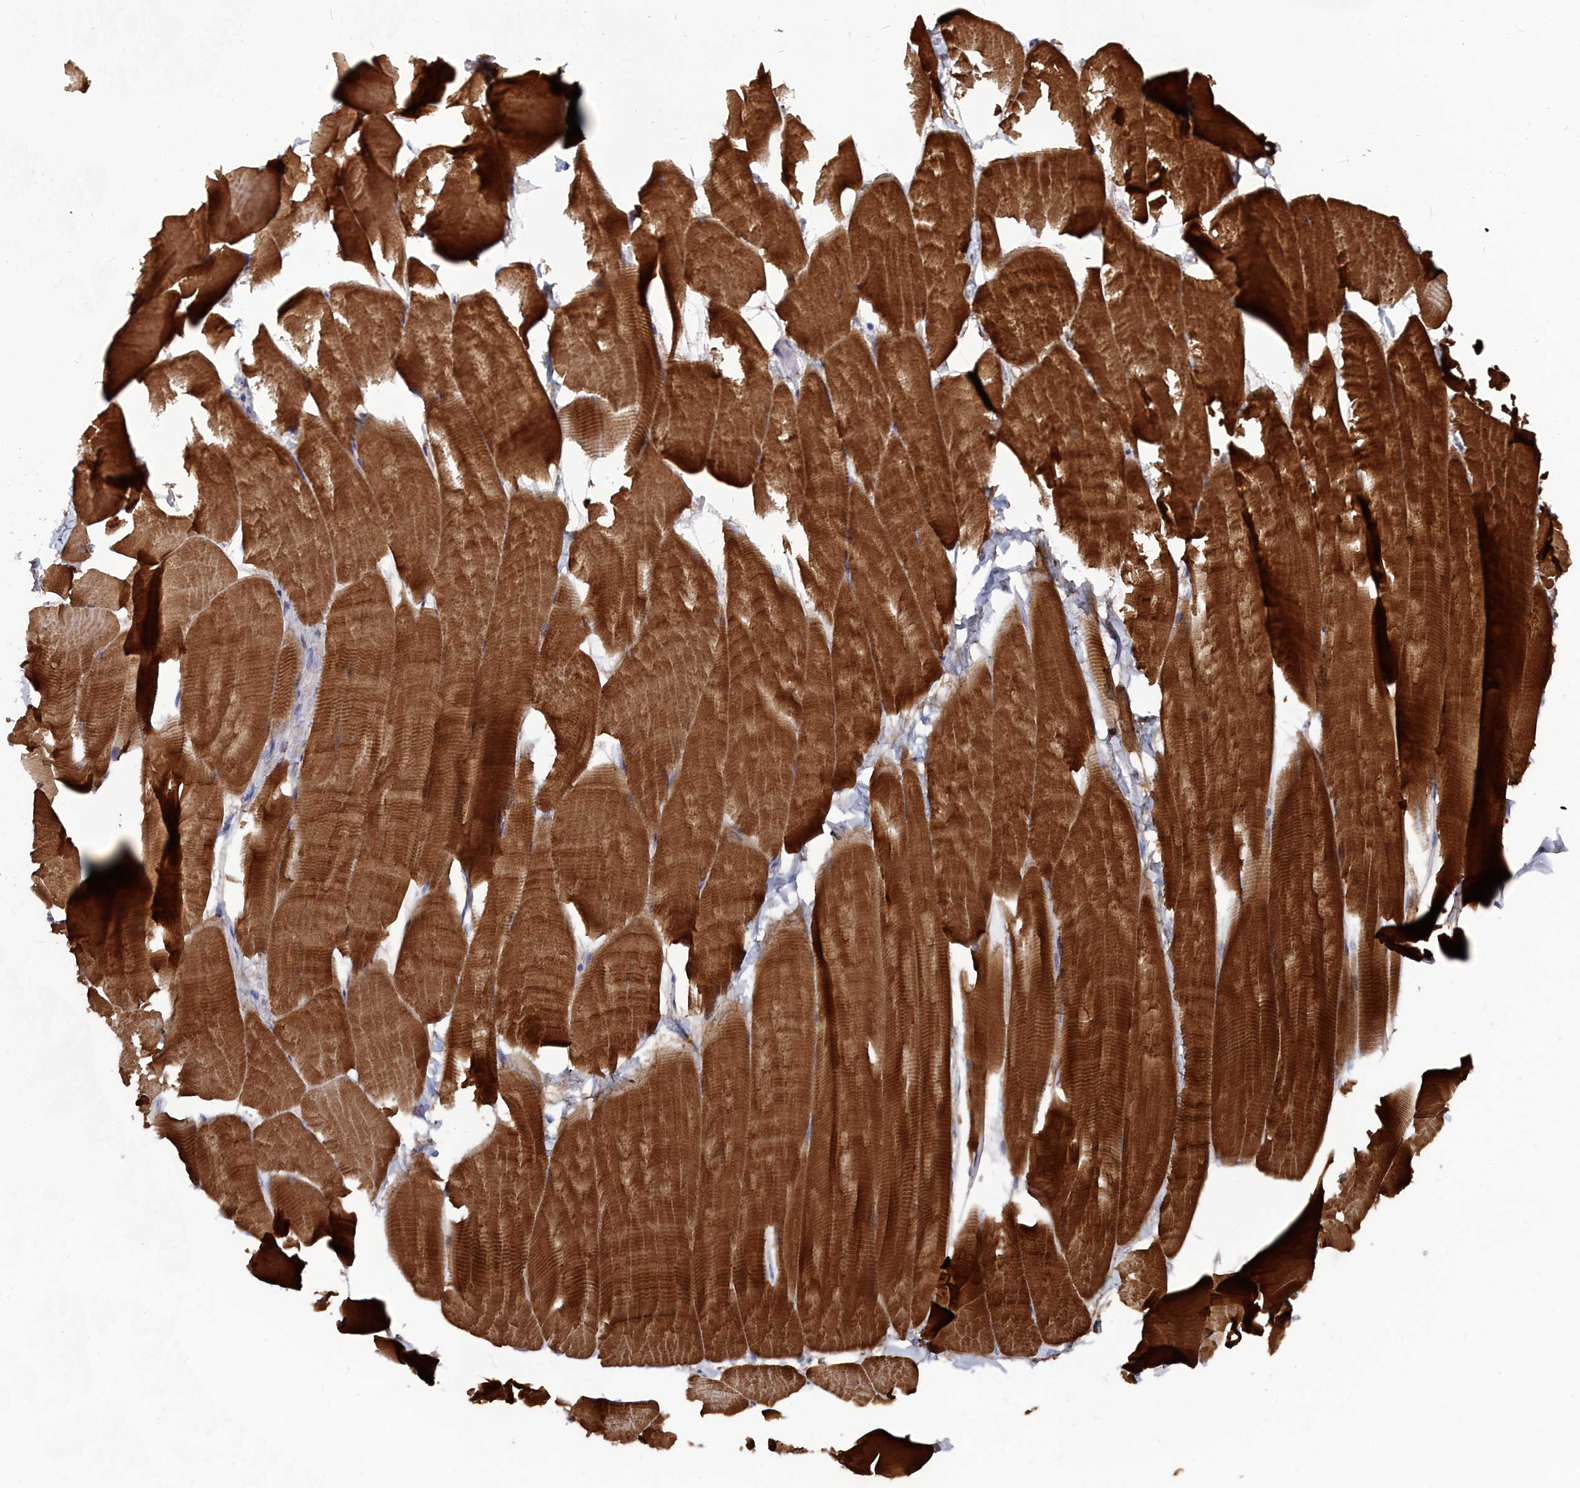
{"staining": {"intensity": "strong", "quantity": ">75%", "location": "cytoplasmic/membranous"}, "tissue": "skeletal muscle", "cell_type": "Myocytes", "image_type": "normal", "snomed": [{"axis": "morphology", "description": "Normal tissue, NOS"}, {"axis": "topography", "description": "Skeletal muscle"}], "caption": "Myocytes display strong cytoplasmic/membranous positivity in about >75% of cells in unremarkable skeletal muscle.", "gene": "SHISAL2A", "patient": {"sex": "male", "age": 25}}